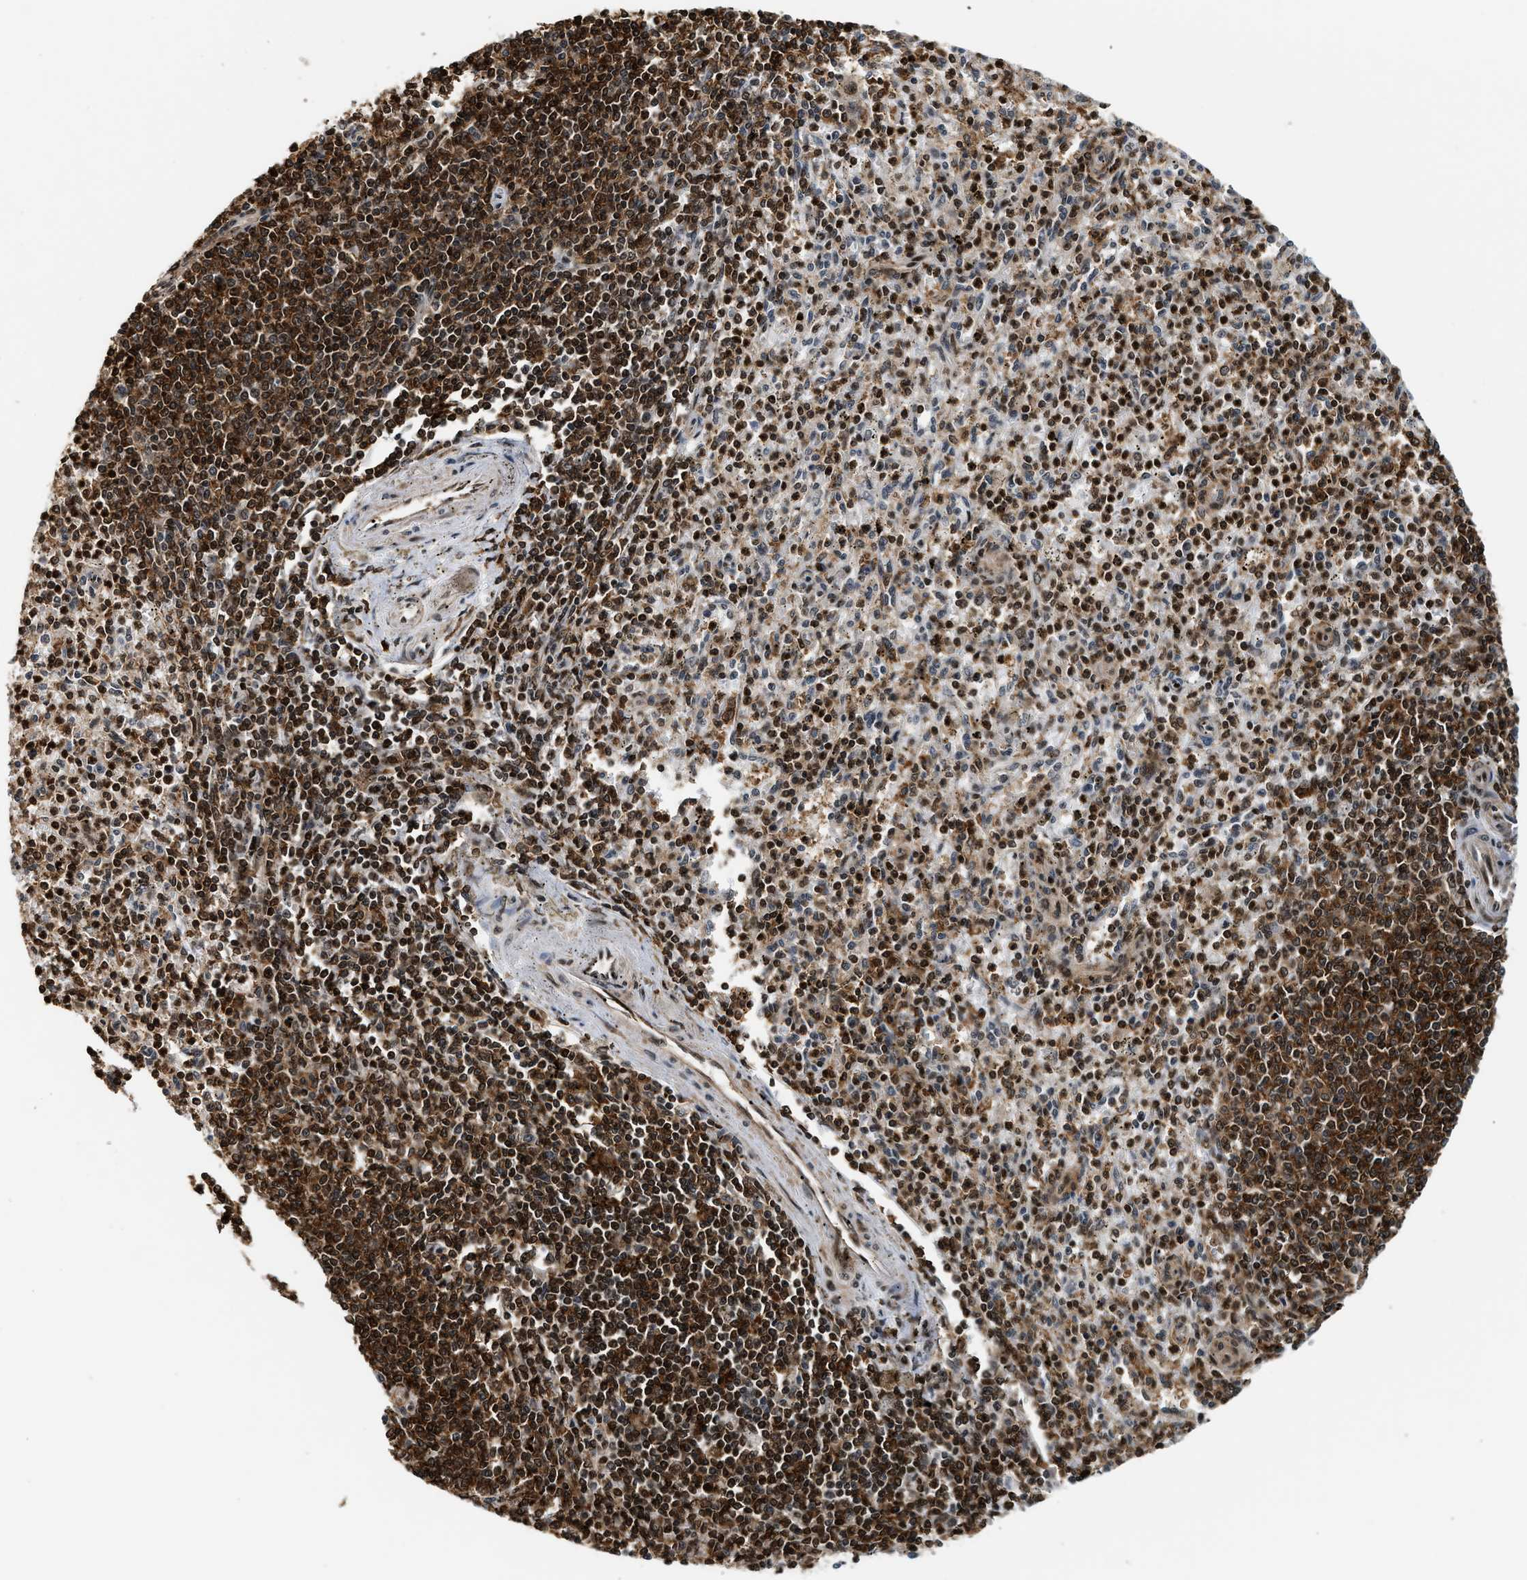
{"staining": {"intensity": "strong", "quantity": ">75%", "location": "cytoplasmic/membranous,nuclear"}, "tissue": "spleen", "cell_type": "Cells in red pulp", "image_type": "normal", "snomed": [{"axis": "morphology", "description": "Normal tissue, NOS"}, {"axis": "topography", "description": "Spleen"}], "caption": "Immunohistochemistry (IHC) (DAB) staining of unremarkable human spleen demonstrates strong cytoplasmic/membranous,nuclear protein expression in approximately >75% of cells in red pulp. Ihc stains the protein of interest in brown and the nuclei are stained blue.", "gene": "MDM2", "patient": {"sex": "male", "age": 72}}